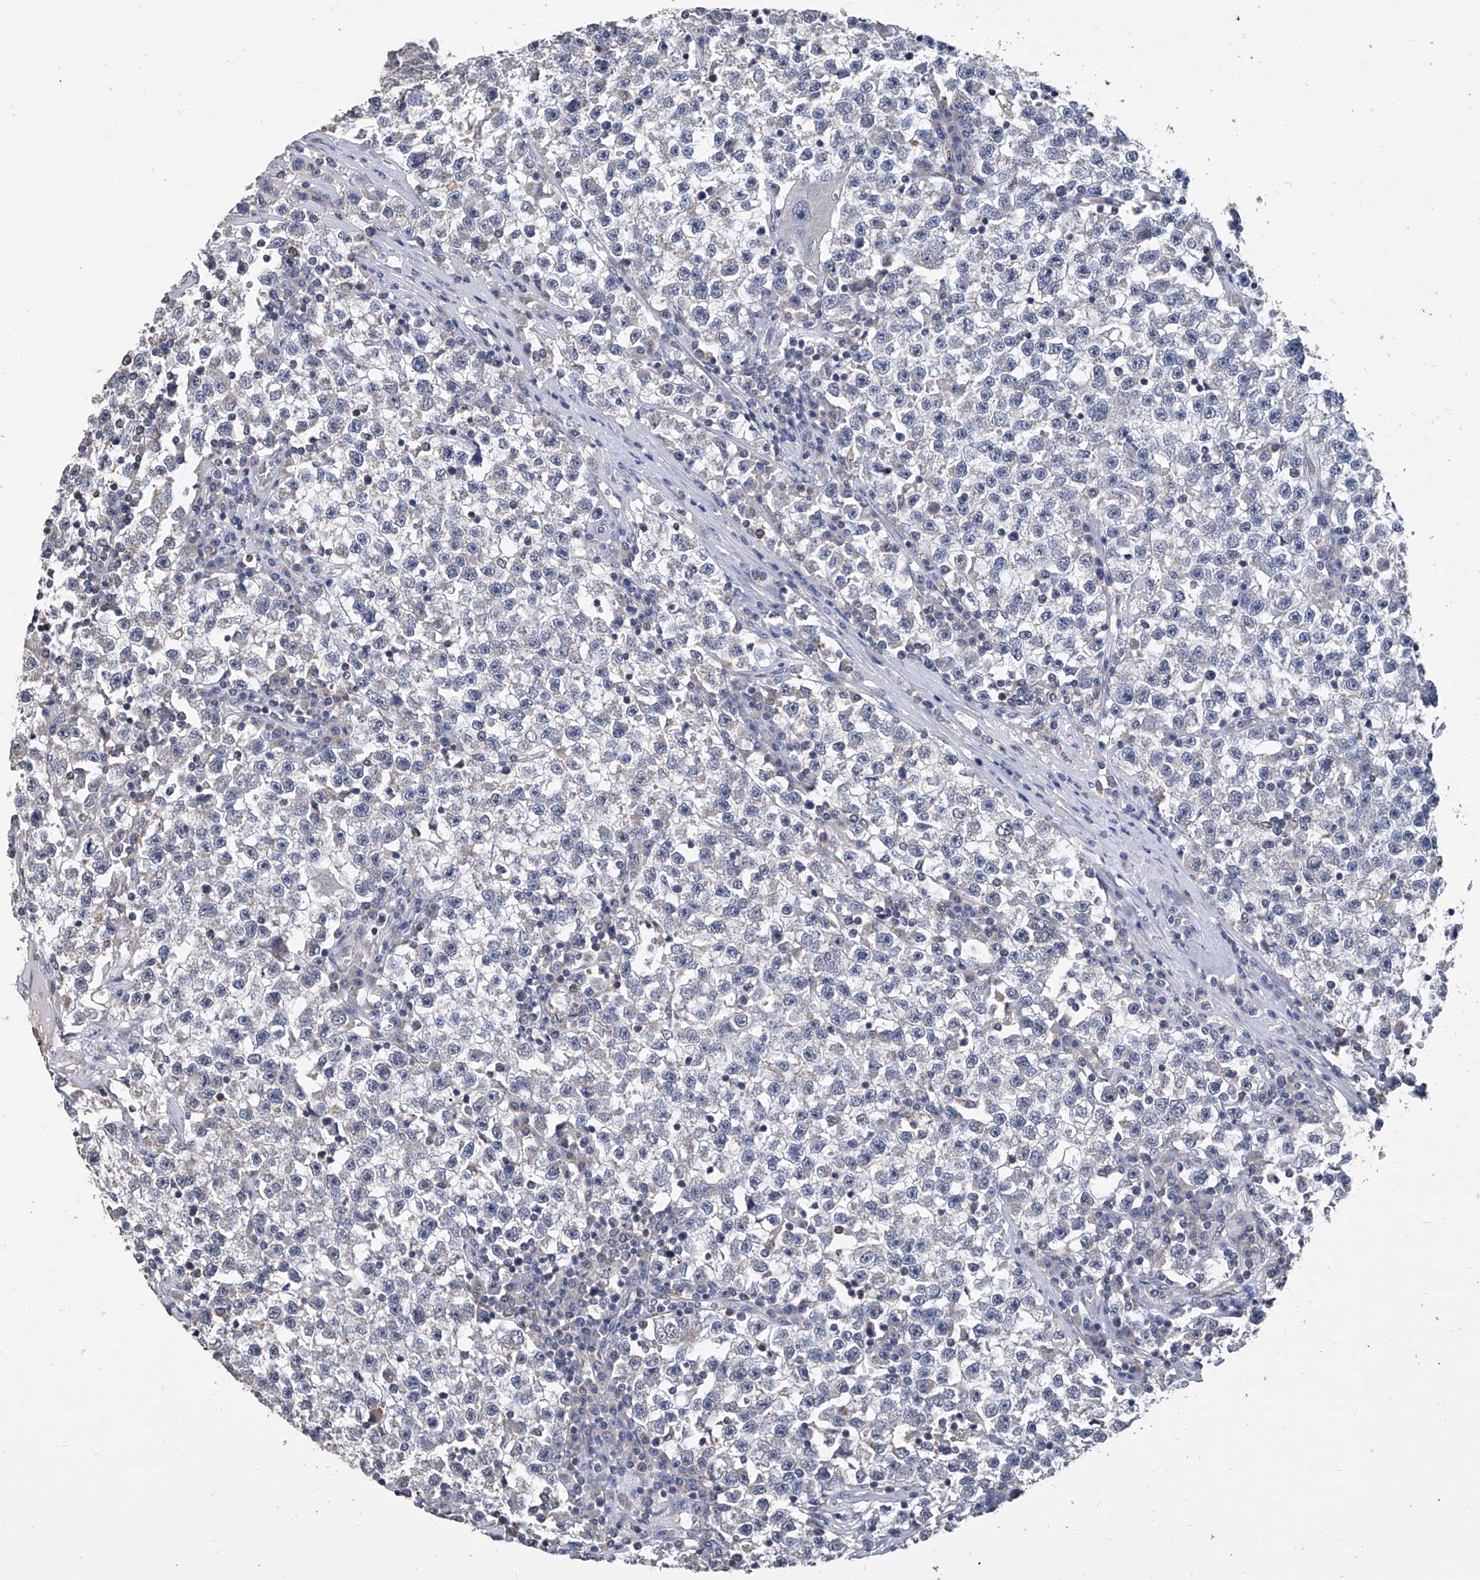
{"staining": {"intensity": "negative", "quantity": "none", "location": "none"}, "tissue": "testis cancer", "cell_type": "Tumor cells", "image_type": "cancer", "snomed": [{"axis": "morphology", "description": "Seminoma, NOS"}, {"axis": "topography", "description": "Testis"}], "caption": "There is no significant positivity in tumor cells of seminoma (testis).", "gene": "GPT", "patient": {"sex": "male", "age": 22}}